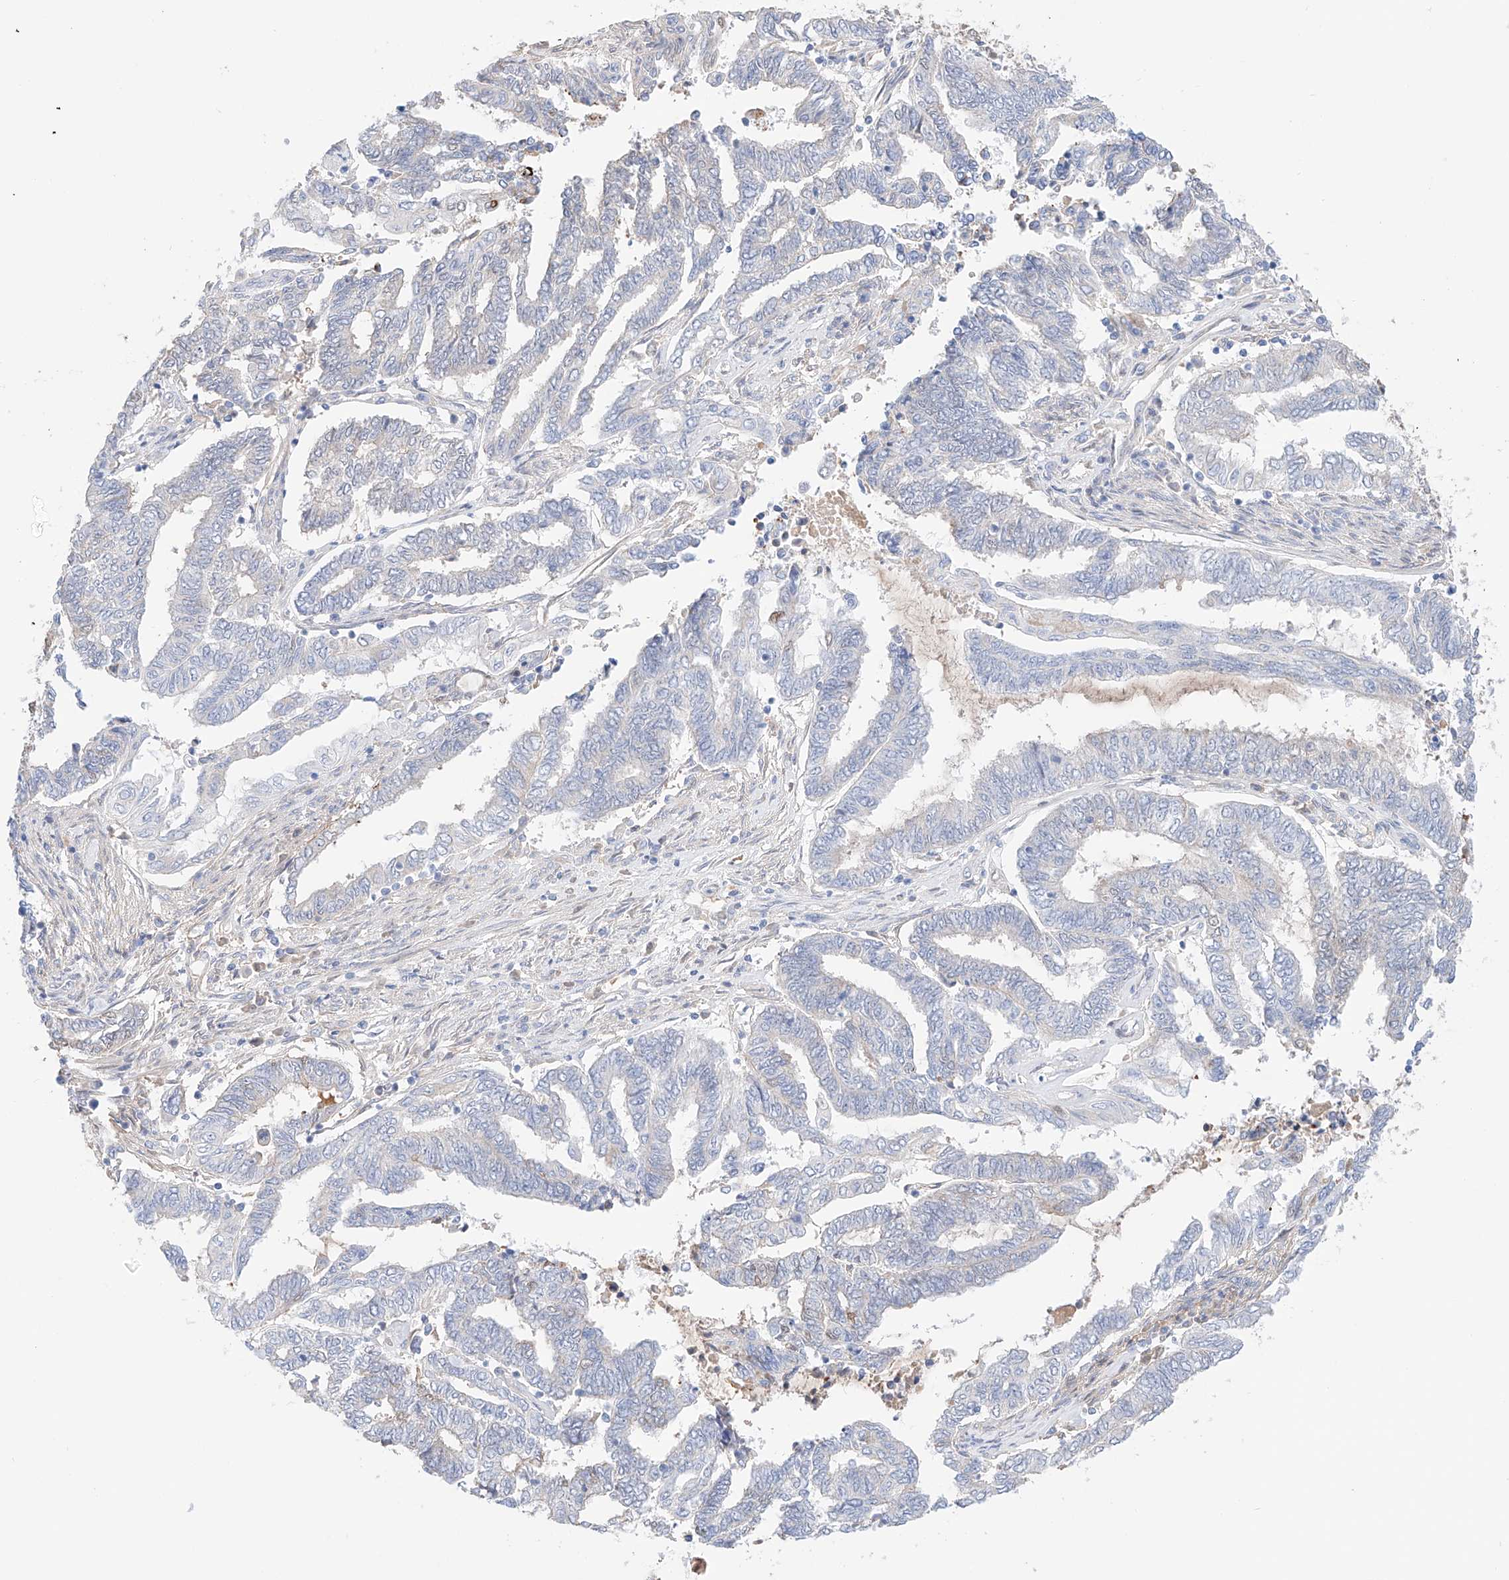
{"staining": {"intensity": "negative", "quantity": "none", "location": "none"}, "tissue": "endometrial cancer", "cell_type": "Tumor cells", "image_type": "cancer", "snomed": [{"axis": "morphology", "description": "Adenocarcinoma, NOS"}, {"axis": "topography", "description": "Uterus"}, {"axis": "topography", "description": "Endometrium"}], "caption": "DAB immunohistochemical staining of endometrial cancer displays no significant expression in tumor cells.", "gene": "PGGT1B", "patient": {"sex": "female", "age": 70}}